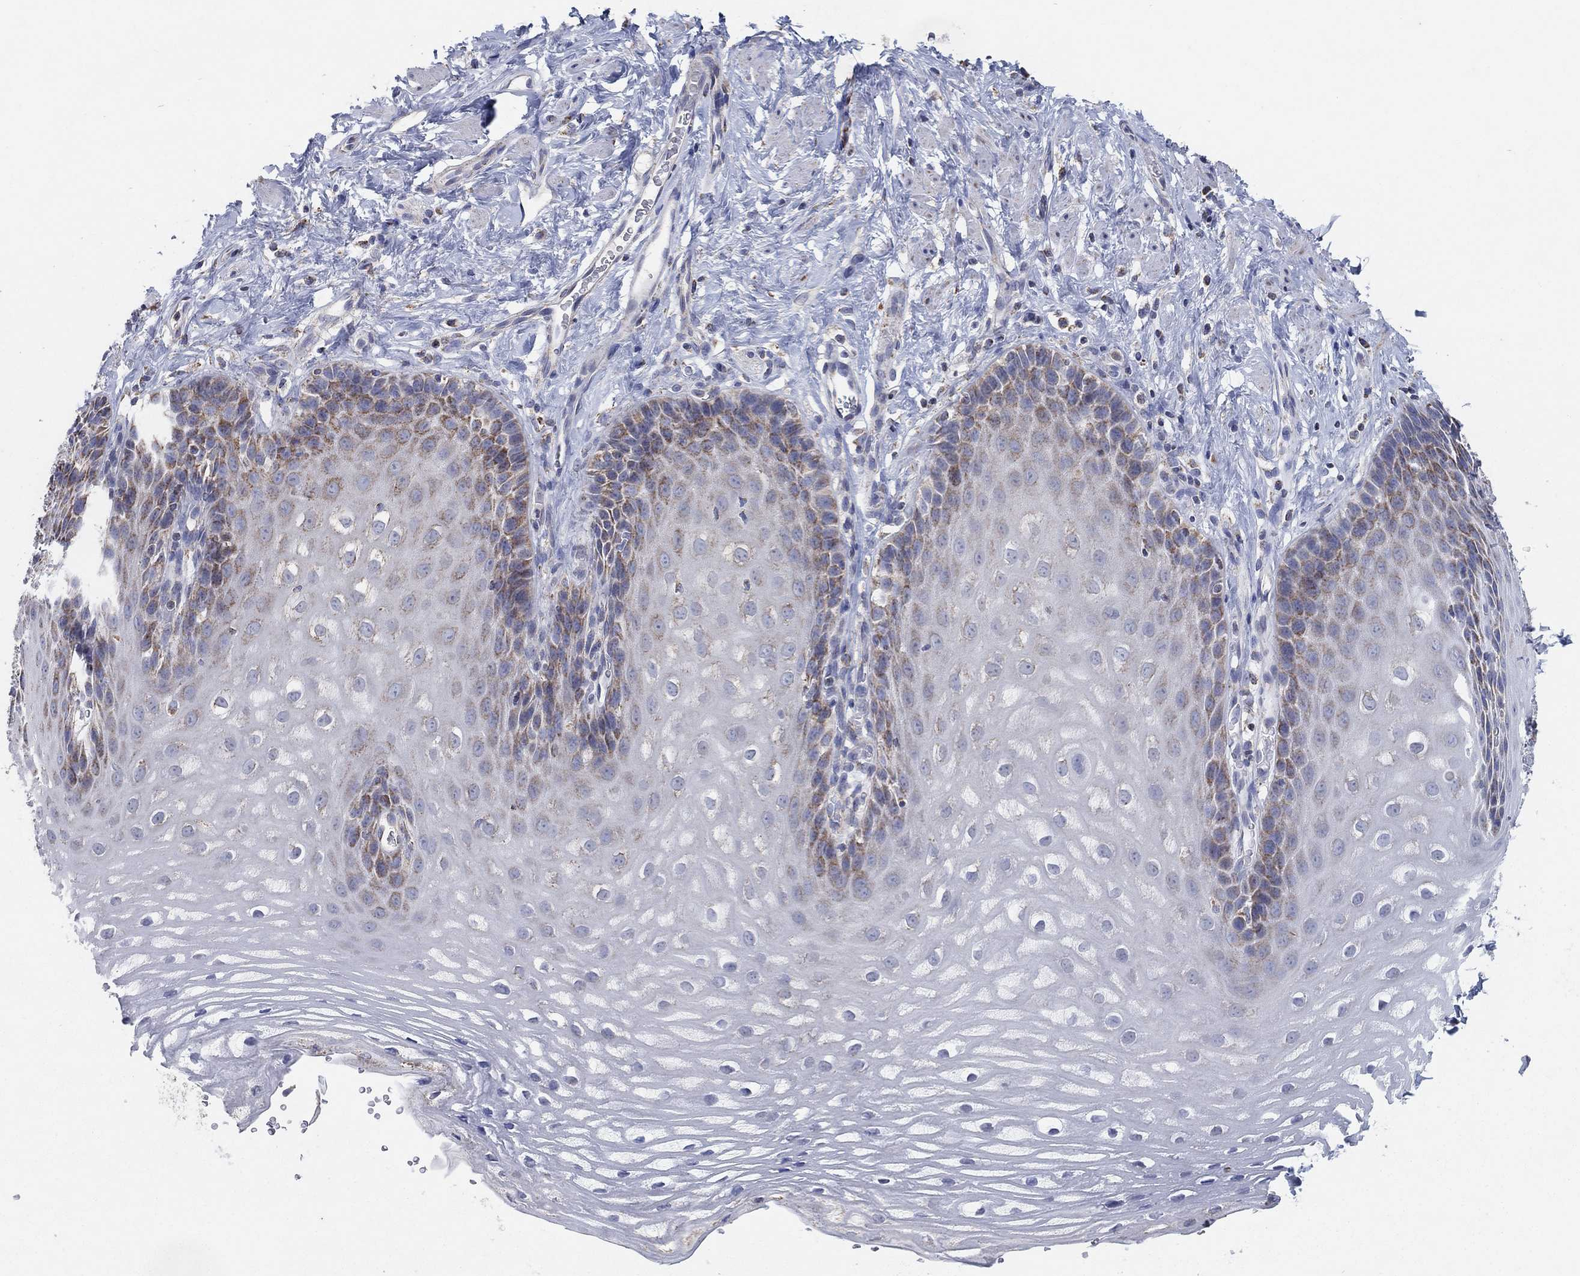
{"staining": {"intensity": "moderate", "quantity": "<25%", "location": "cytoplasmic/membranous"}, "tissue": "esophagus", "cell_type": "Squamous epithelial cells", "image_type": "normal", "snomed": [{"axis": "morphology", "description": "Normal tissue, NOS"}, {"axis": "topography", "description": "Esophagus"}], "caption": "Protein staining by IHC shows moderate cytoplasmic/membranous positivity in about <25% of squamous epithelial cells in unremarkable esophagus.", "gene": "C9orf85", "patient": {"sex": "male", "age": 64}}